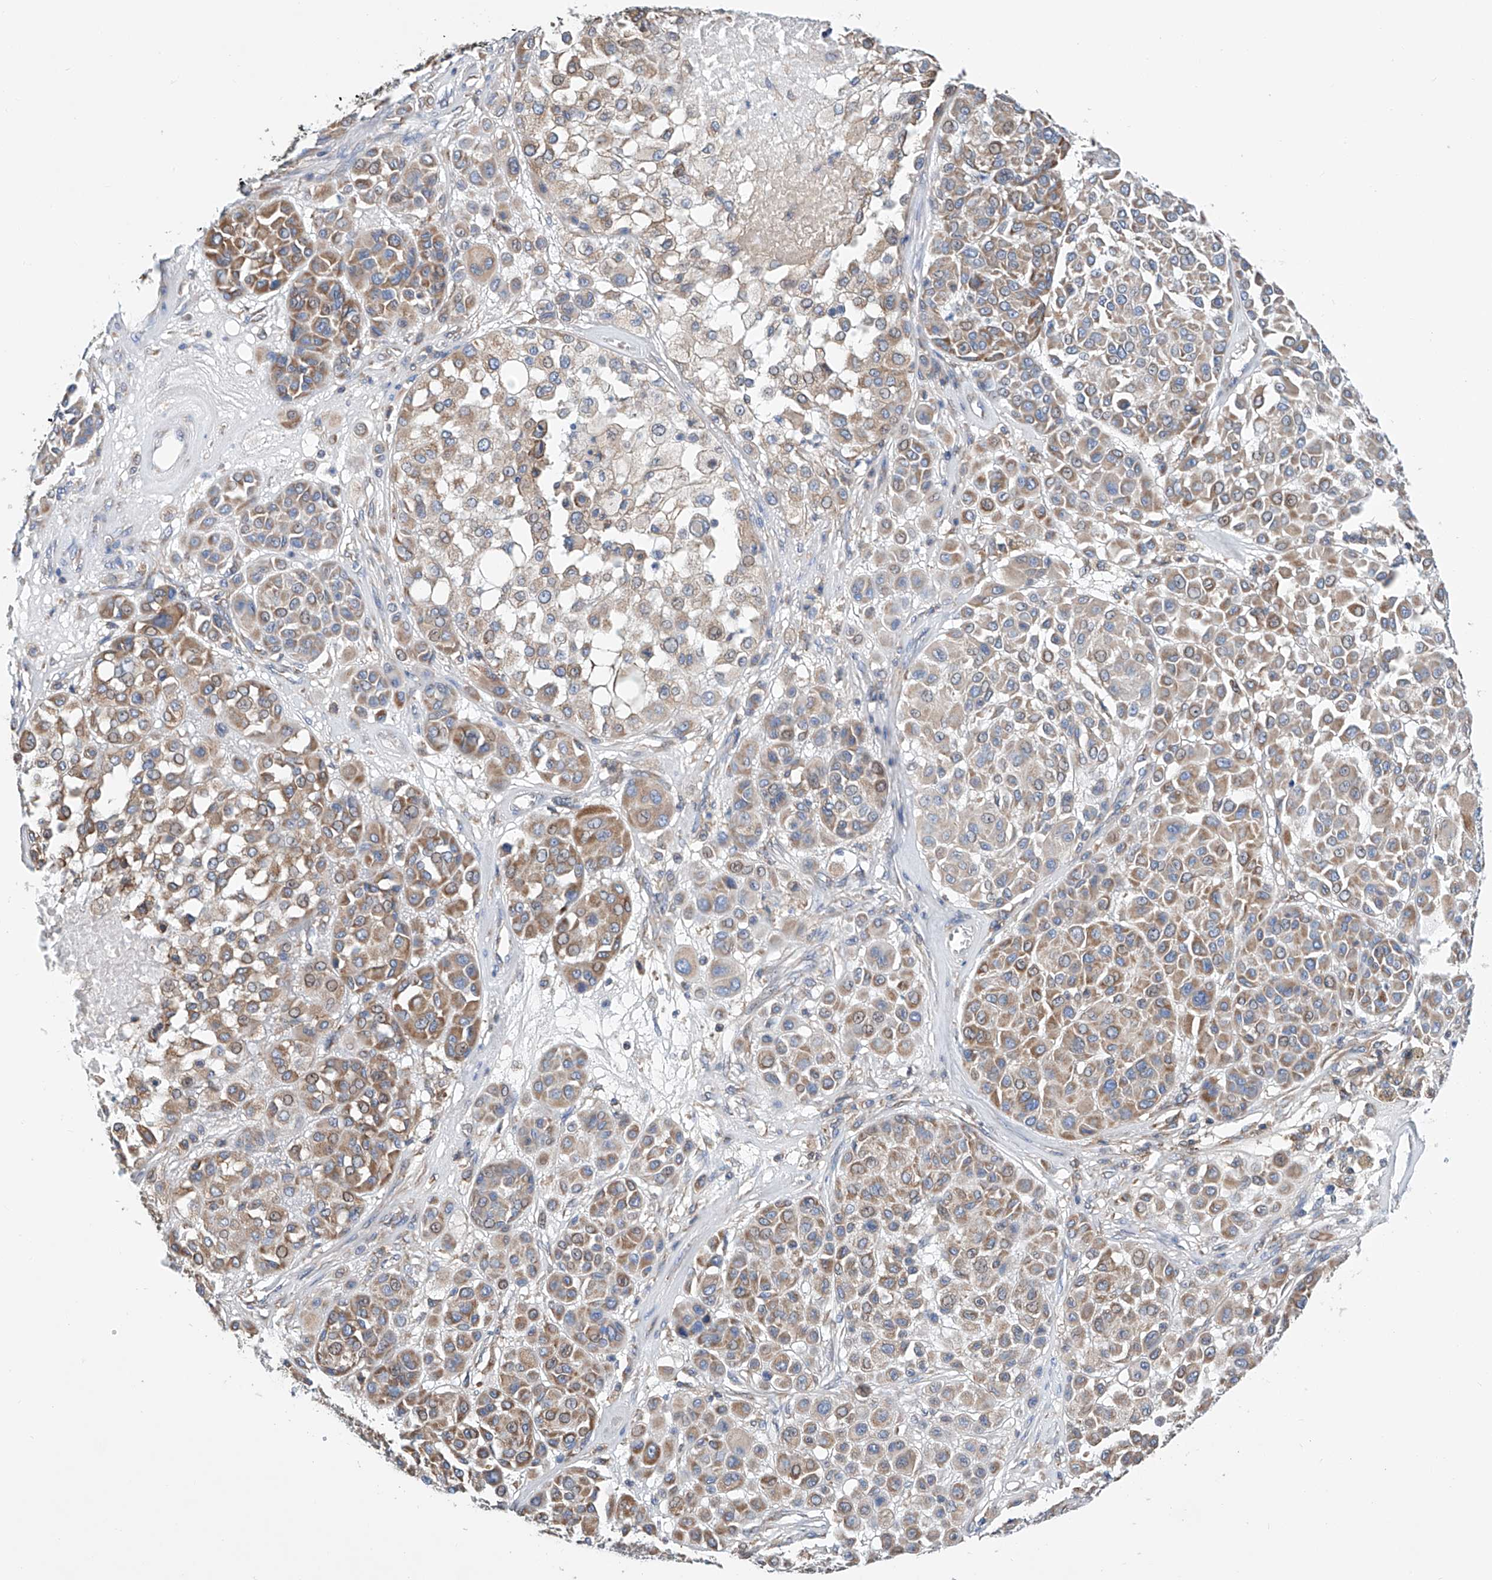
{"staining": {"intensity": "weak", "quantity": ">75%", "location": "cytoplasmic/membranous"}, "tissue": "melanoma", "cell_type": "Tumor cells", "image_type": "cancer", "snomed": [{"axis": "morphology", "description": "Malignant melanoma, Metastatic site"}, {"axis": "topography", "description": "Soft tissue"}], "caption": "DAB (3,3'-diaminobenzidine) immunohistochemical staining of human melanoma shows weak cytoplasmic/membranous protein positivity in about >75% of tumor cells.", "gene": "MAD2L1", "patient": {"sex": "male", "age": 41}}